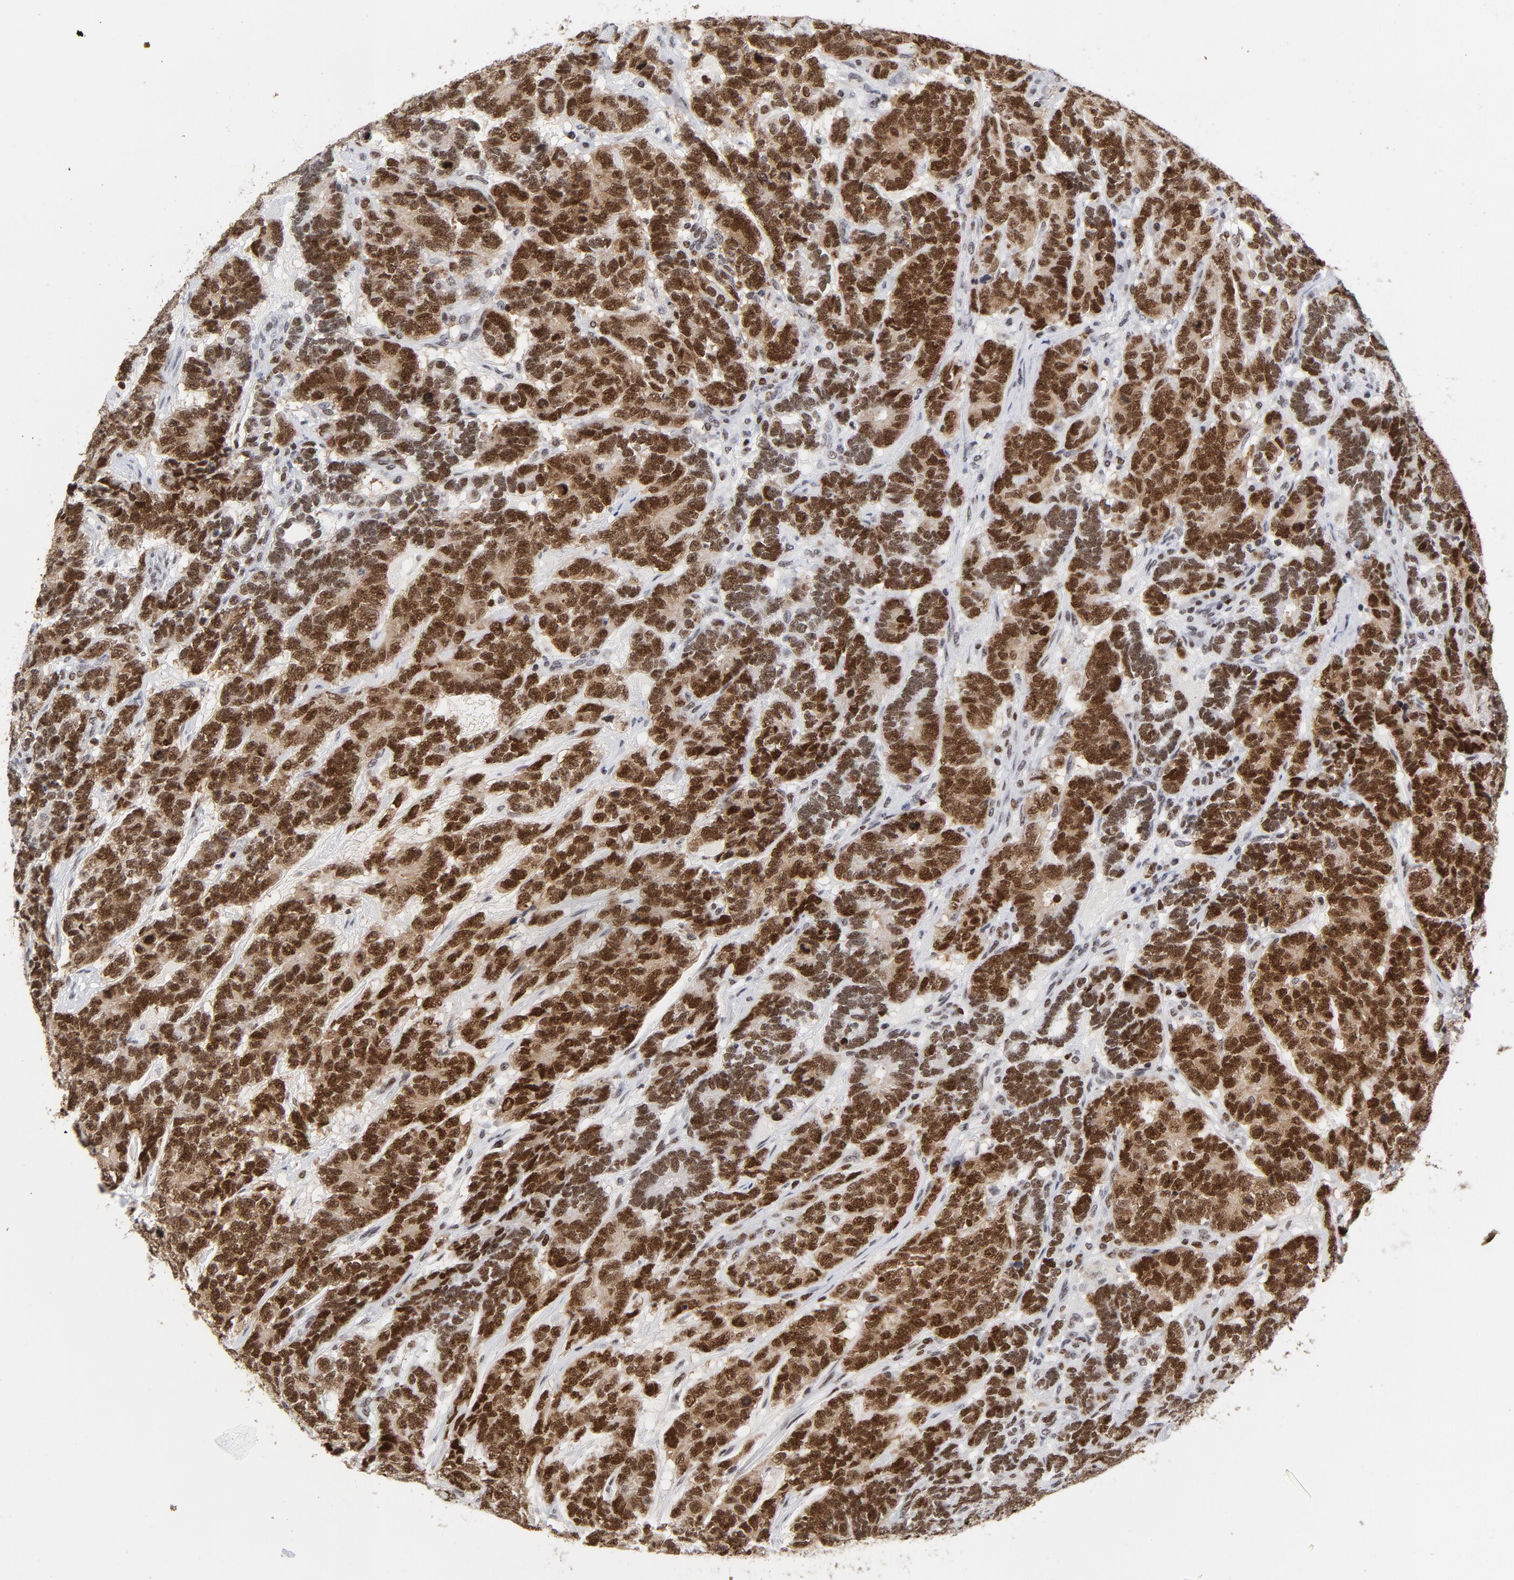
{"staining": {"intensity": "strong", "quantity": ">75%", "location": "cytoplasmic/membranous,nuclear"}, "tissue": "testis cancer", "cell_type": "Tumor cells", "image_type": "cancer", "snomed": [{"axis": "morphology", "description": "Carcinoma, Embryonal, NOS"}, {"axis": "topography", "description": "Testis"}], "caption": "There is high levels of strong cytoplasmic/membranous and nuclear expression in tumor cells of testis cancer (embryonal carcinoma), as demonstrated by immunohistochemical staining (brown color).", "gene": "RFC4", "patient": {"sex": "male", "age": 26}}